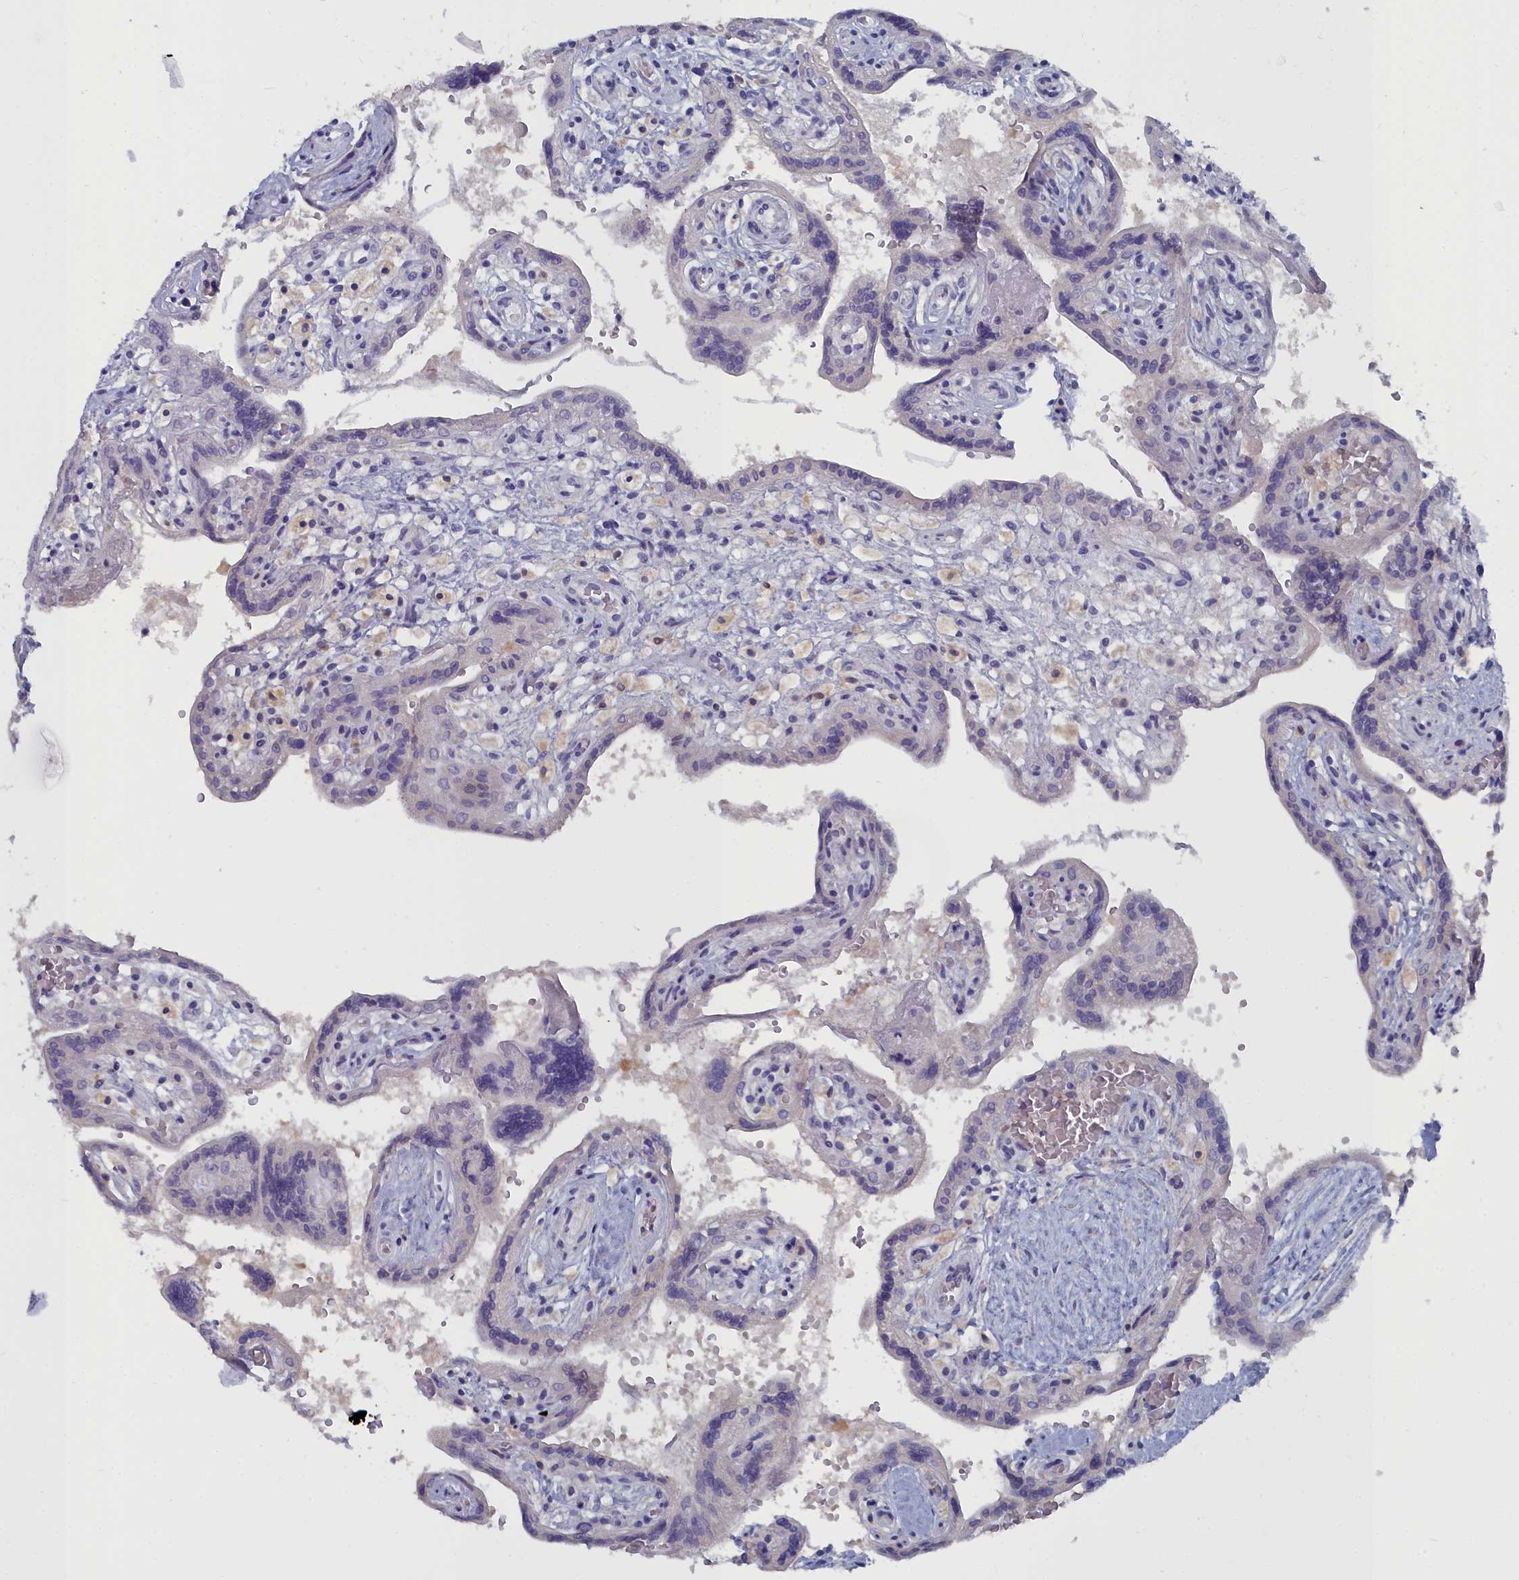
{"staining": {"intensity": "moderate", "quantity": "25%-75%", "location": "cytoplasmic/membranous"}, "tissue": "placenta", "cell_type": "Trophoblastic cells", "image_type": "normal", "snomed": [{"axis": "morphology", "description": "Normal tissue, NOS"}, {"axis": "topography", "description": "Placenta"}], "caption": "This photomicrograph reveals IHC staining of normal placenta, with medium moderate cytoplasmic/membranous expression in about 25%-75% of trophoblastic cells.", "gene": "CCDC149", "patient": {"sex": "female", "age": 37}}